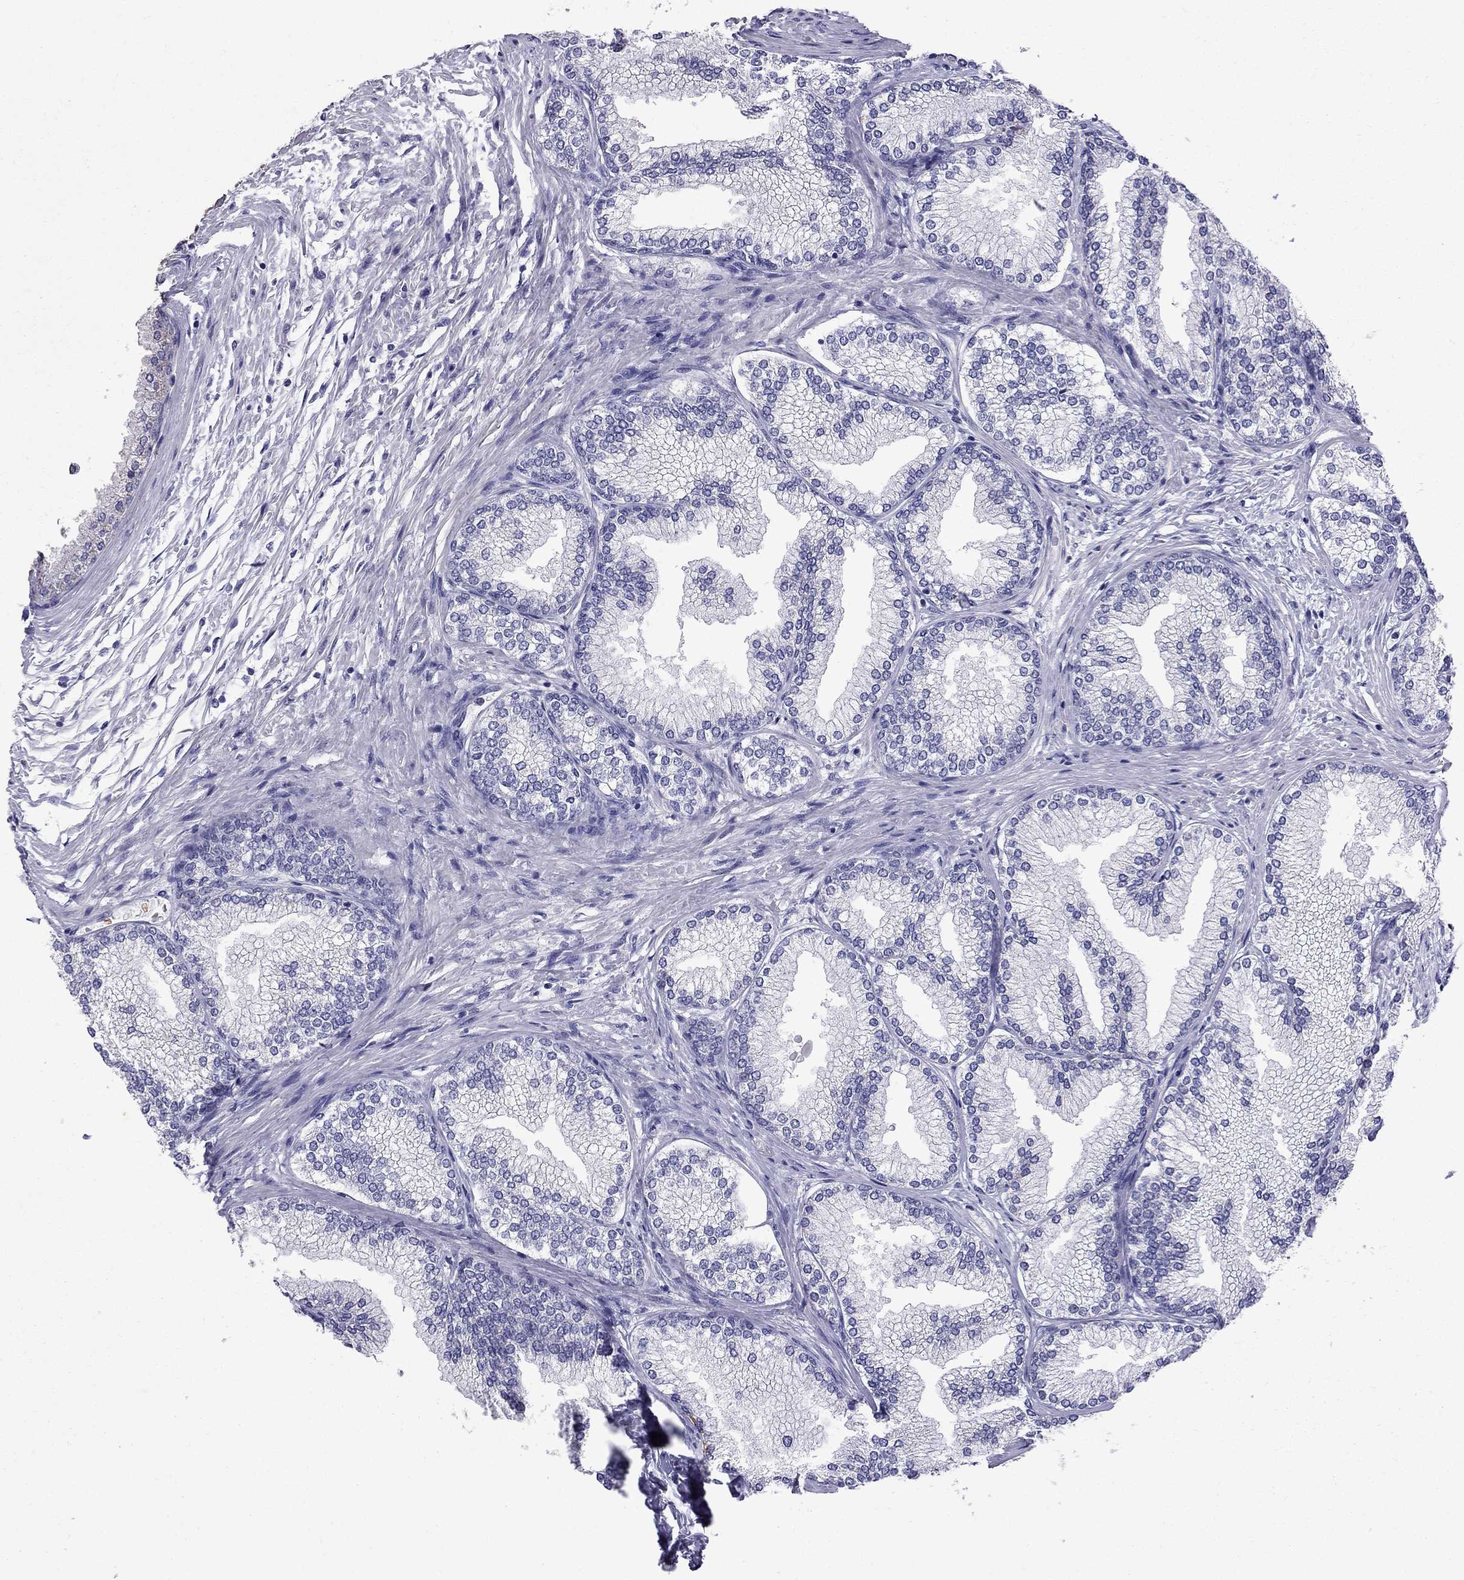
{"staining": {"intensity": "weak", "quantity": "<25%", "location": "cytoplasmic/membranous"}, "tissue": "prostate", "cell_type": "Glandular cells", "image_type": "normal", "snomed": [{"axis": "morphology", "description": "Normal tissue, NOS"}, {"axis": "topography", "description": "Prostate"}], "caption": "Glandular cells are negative for protein expression in normal human prostate. (DAB immunohistochemistry (IHC), high magnification).", "gene": "MUC15", "patient": {"sex": "male", "age": 72}}